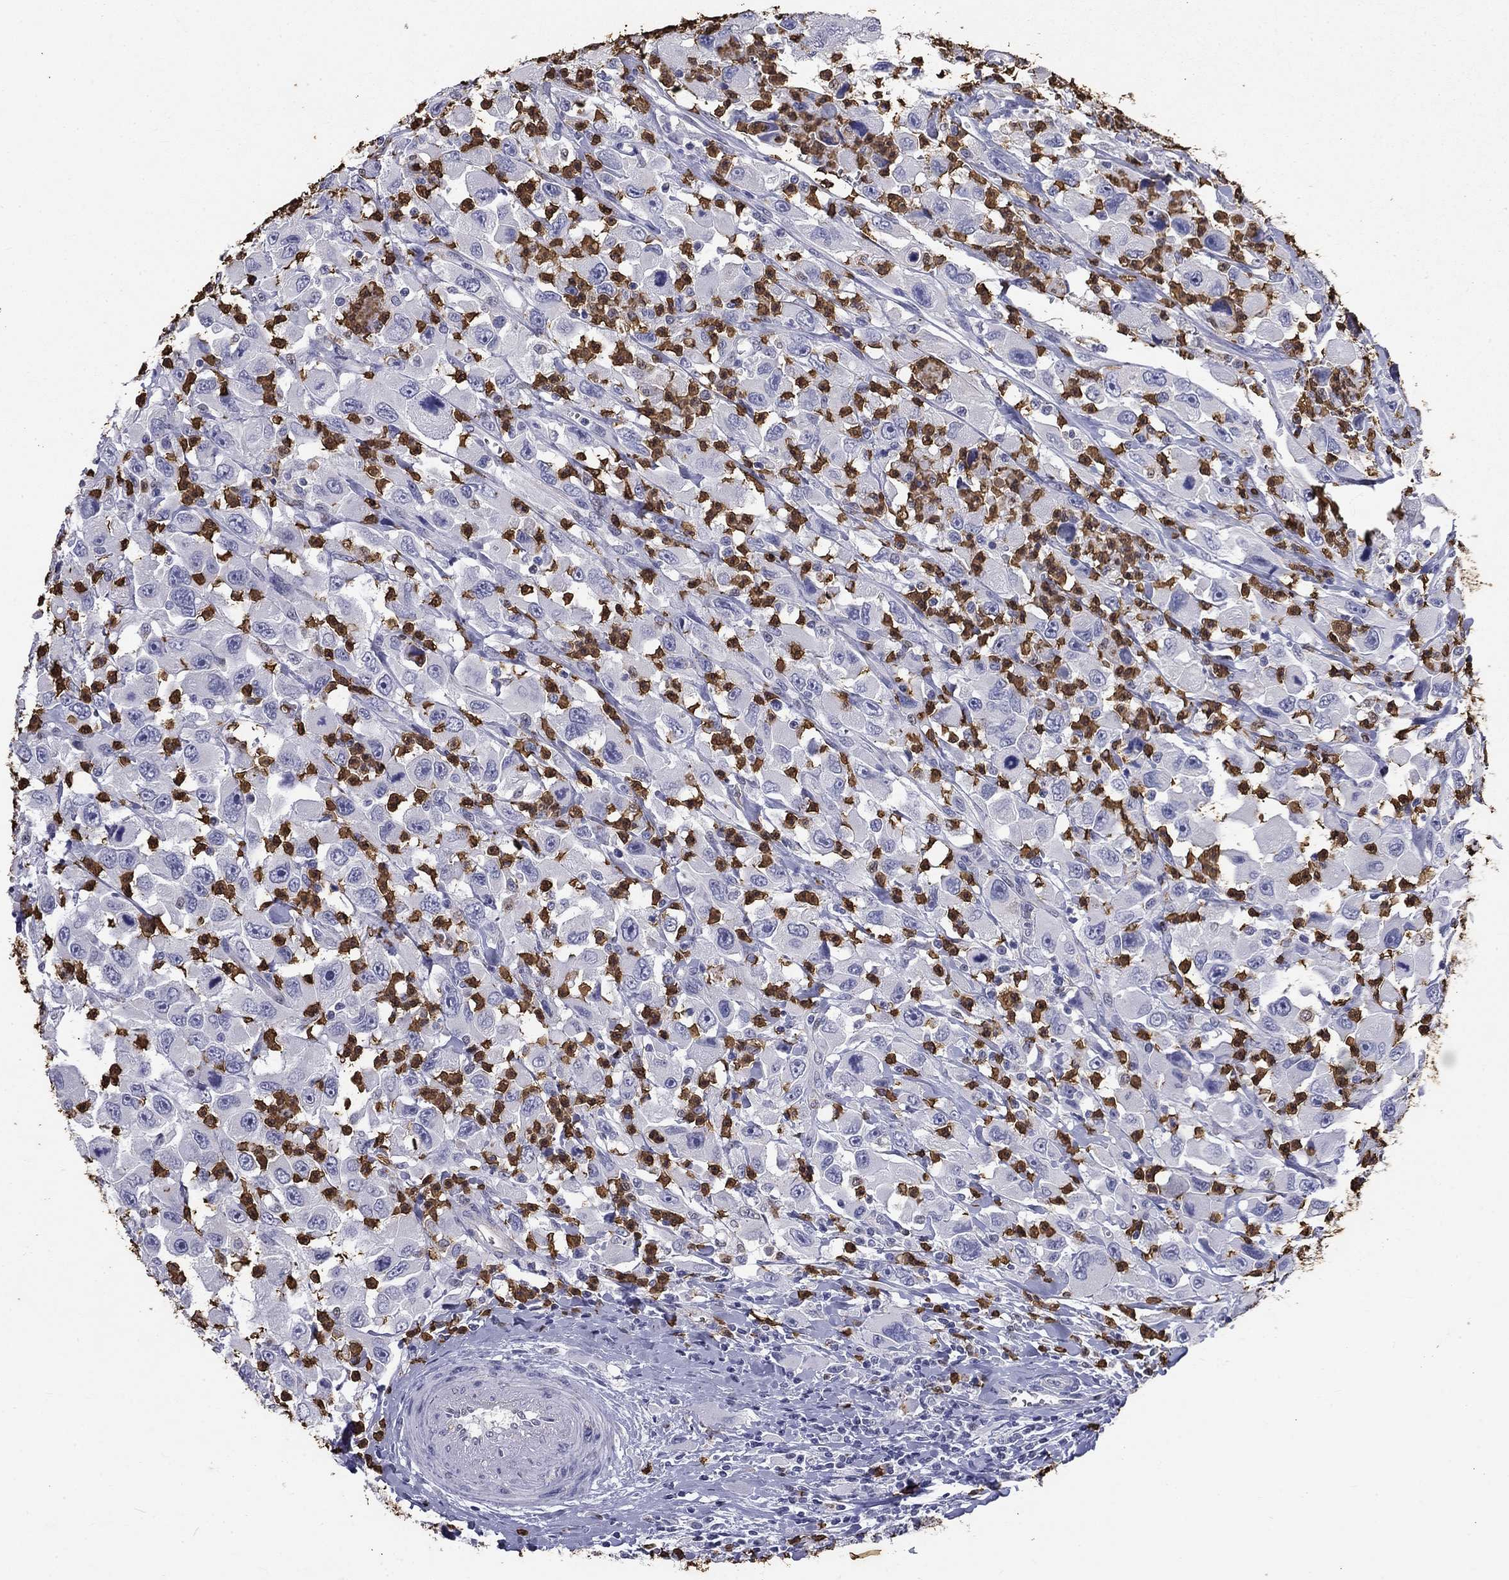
{"staining": {"intensity": "negative", "quantity": "none", "location": "none"}, "tissue": "head and neck cancer", "cell_type": "Tumor cells", "image_type": "cancer", "snomed": [{"axis": "morphology", "description": "Squamous cell carcinoma, NOS"}, {"axis": "morphology", "description": "Squamous cell carcinoma, metastatic, NOS"}, {"axis": "topography", "description": "Oral tissue"}, {"axis": "topography", "description": "Head-Neck"}], "caption": "This is an IHC micrograph of squamous cell carcinoma (head and neck). There is no staining in tumor cells.", "gene": "IGSF8", "patient": {"sex": "female", "age": 85}}